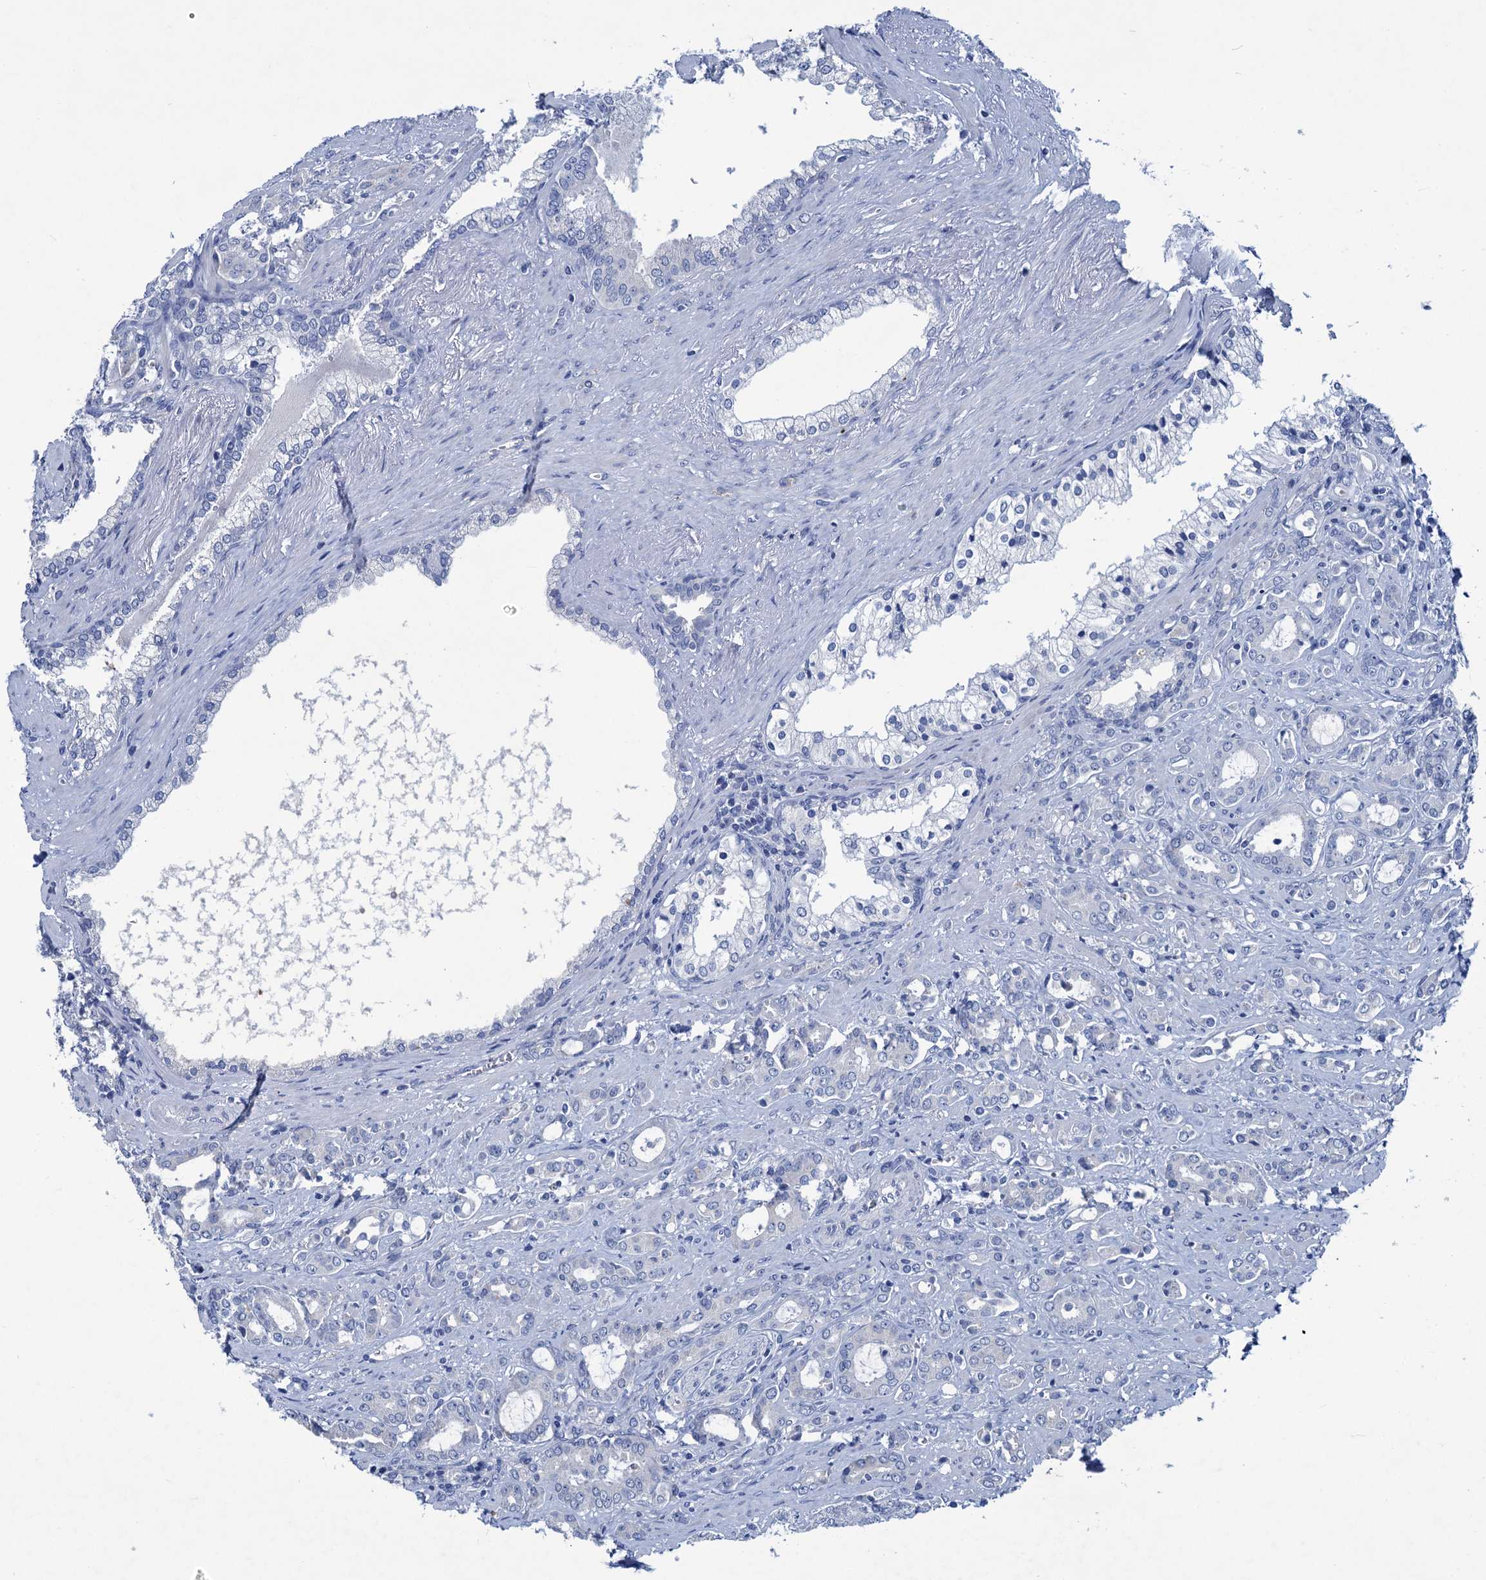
{"staining": {"intensity": "negative", "quantity": "none", "location": "none"}, "tissue": "prostate cancer", "cell_type": "Tumor cells", "image_type": "cancer", "snomed": [{"axis": "morphology", "description": "Adenocarcinoma, High grade"}, {"axis": "topography", "description": "Prostate"}], "caption": "Prostate cancer was stained to show a protein in brown. There is no significant positivity in tumor cells. (DAB (3,3'-diaminobenzidine) immunohistochemistry (IHC), high magnification).", "gene": "RTKN2", "patient": {"sex": "male", "age": 72}}